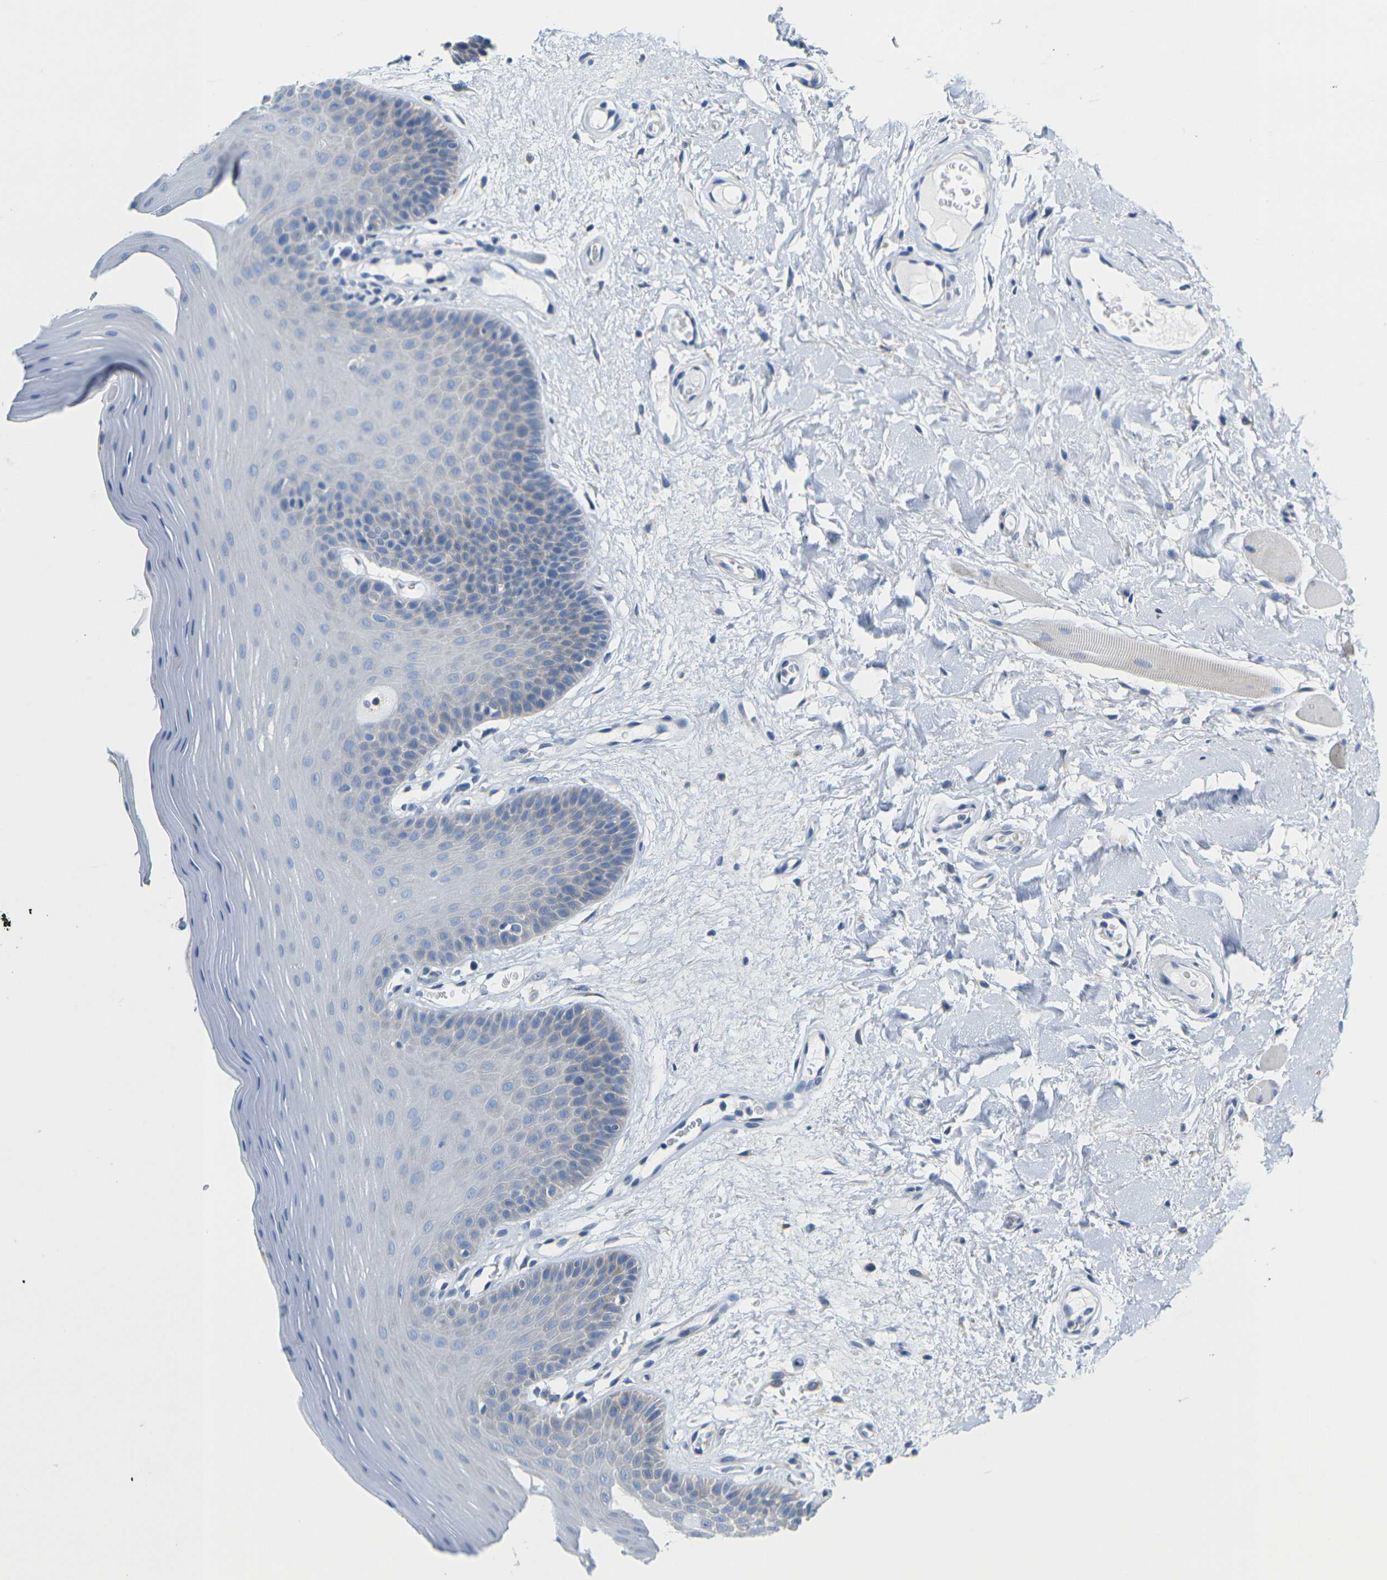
{"staining": {"intensity": "weak", "quantity": "<25%", "location": "cytoplasmic/membranous"}, "tissue": "oral mucosa", "cell_type": "Squamous epithelial cells", "image_type": "normal", "snomed": [{"axis": "morphology", "description": "Normal tissue, NOS"}, {"axis": "morphology", "description": "Squamous cell carcinoma, NOS"}, {"axis": "topography", "description": "Skeletal muscle"}, {"axis": "topography", "description": "Adipose tissue"}, {"axis": "topography", "description": "Vascular tissue"}, {"axis": "topography", "description": "Oral tissue"}, {"axis": "topography", "description": "Peripheral nerve tissue"}, {"axis": "topography", "description": "Head-Neck"}], "caption": "This is an immunohistochemistry histopathology image of normal human oral mucosa. There is no positivity in squamous epithelial cells.", "gene": "TMEM204", "patient": {"sex": "male", "age": 71}}